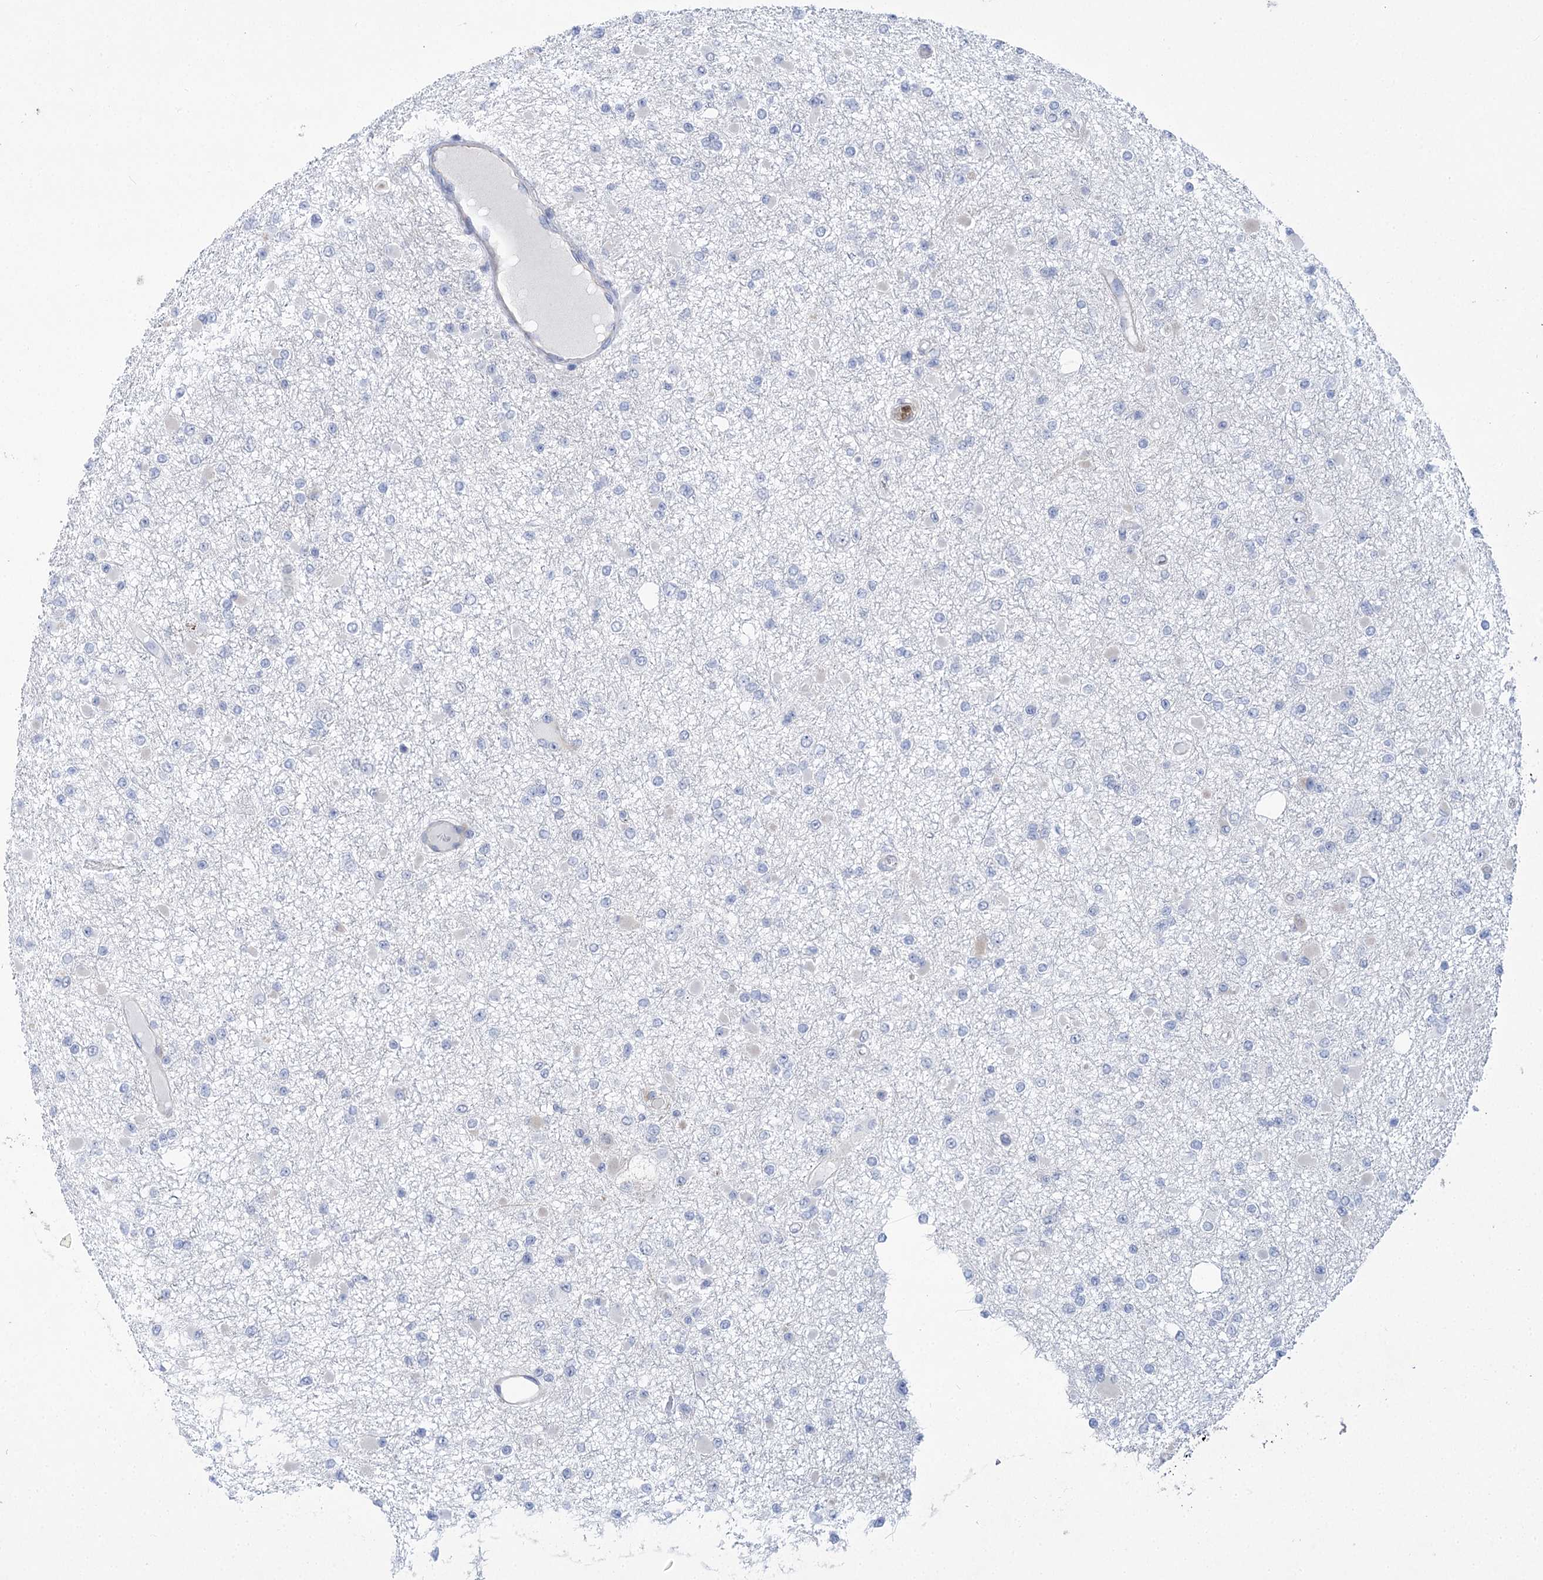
{"staining": {"intensity": "negative", "quantity": "none", "location": "none"}, "tissue": "glioma", "cell_type": "Tumor cells", "image_type": "cancer", "snomed": [{"axis": "morphology", "description": "Glioma, malignant, Low grade"}, {"axis": "topography", "description": "Brain"}], "caption": "There is no significant positivity in tumor cells of glioma.", "gene": "THAP6", "patient": {"sex": "female", "age": 22}}